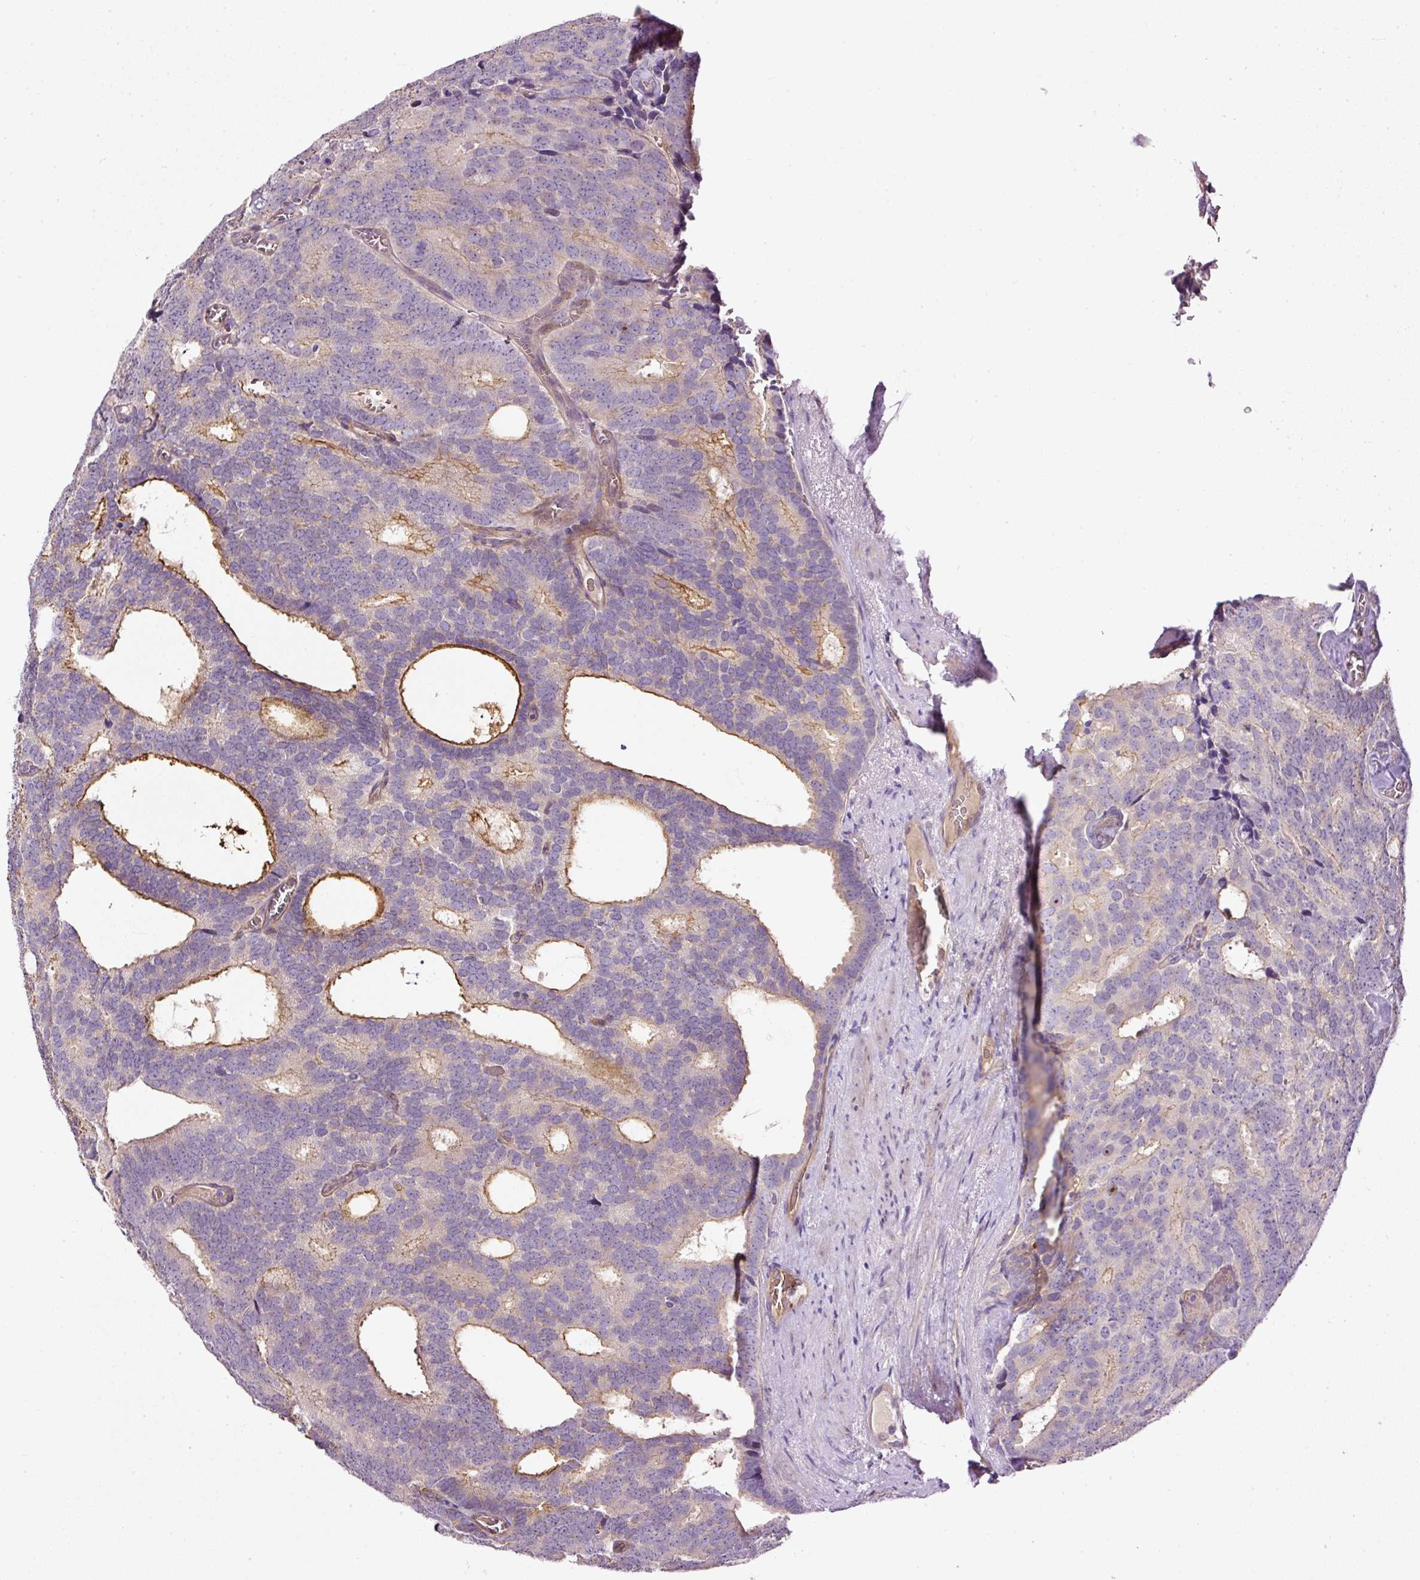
{"staining": {"intensity": "strong", "quantity": "<25%", "location": "cytoplasmic/membranous"}, "tissue": "prostate cancer", "cell_type": "Tumor cells", "image_type": "cancer", "snomed": [{"axis": "morphology", "description": "Adenocarcinoma, Low grade"}, {"axis": "topography", "description": "Prostate"}], "caption": "A brown stain shows strong cytoplasmic/membranous expression of a protein in prostate cancer (adenocarcinoma (low-grade)) tumor cells.", "gene": "USHBP1", "patient": {"sex": "male", "age": 71}}